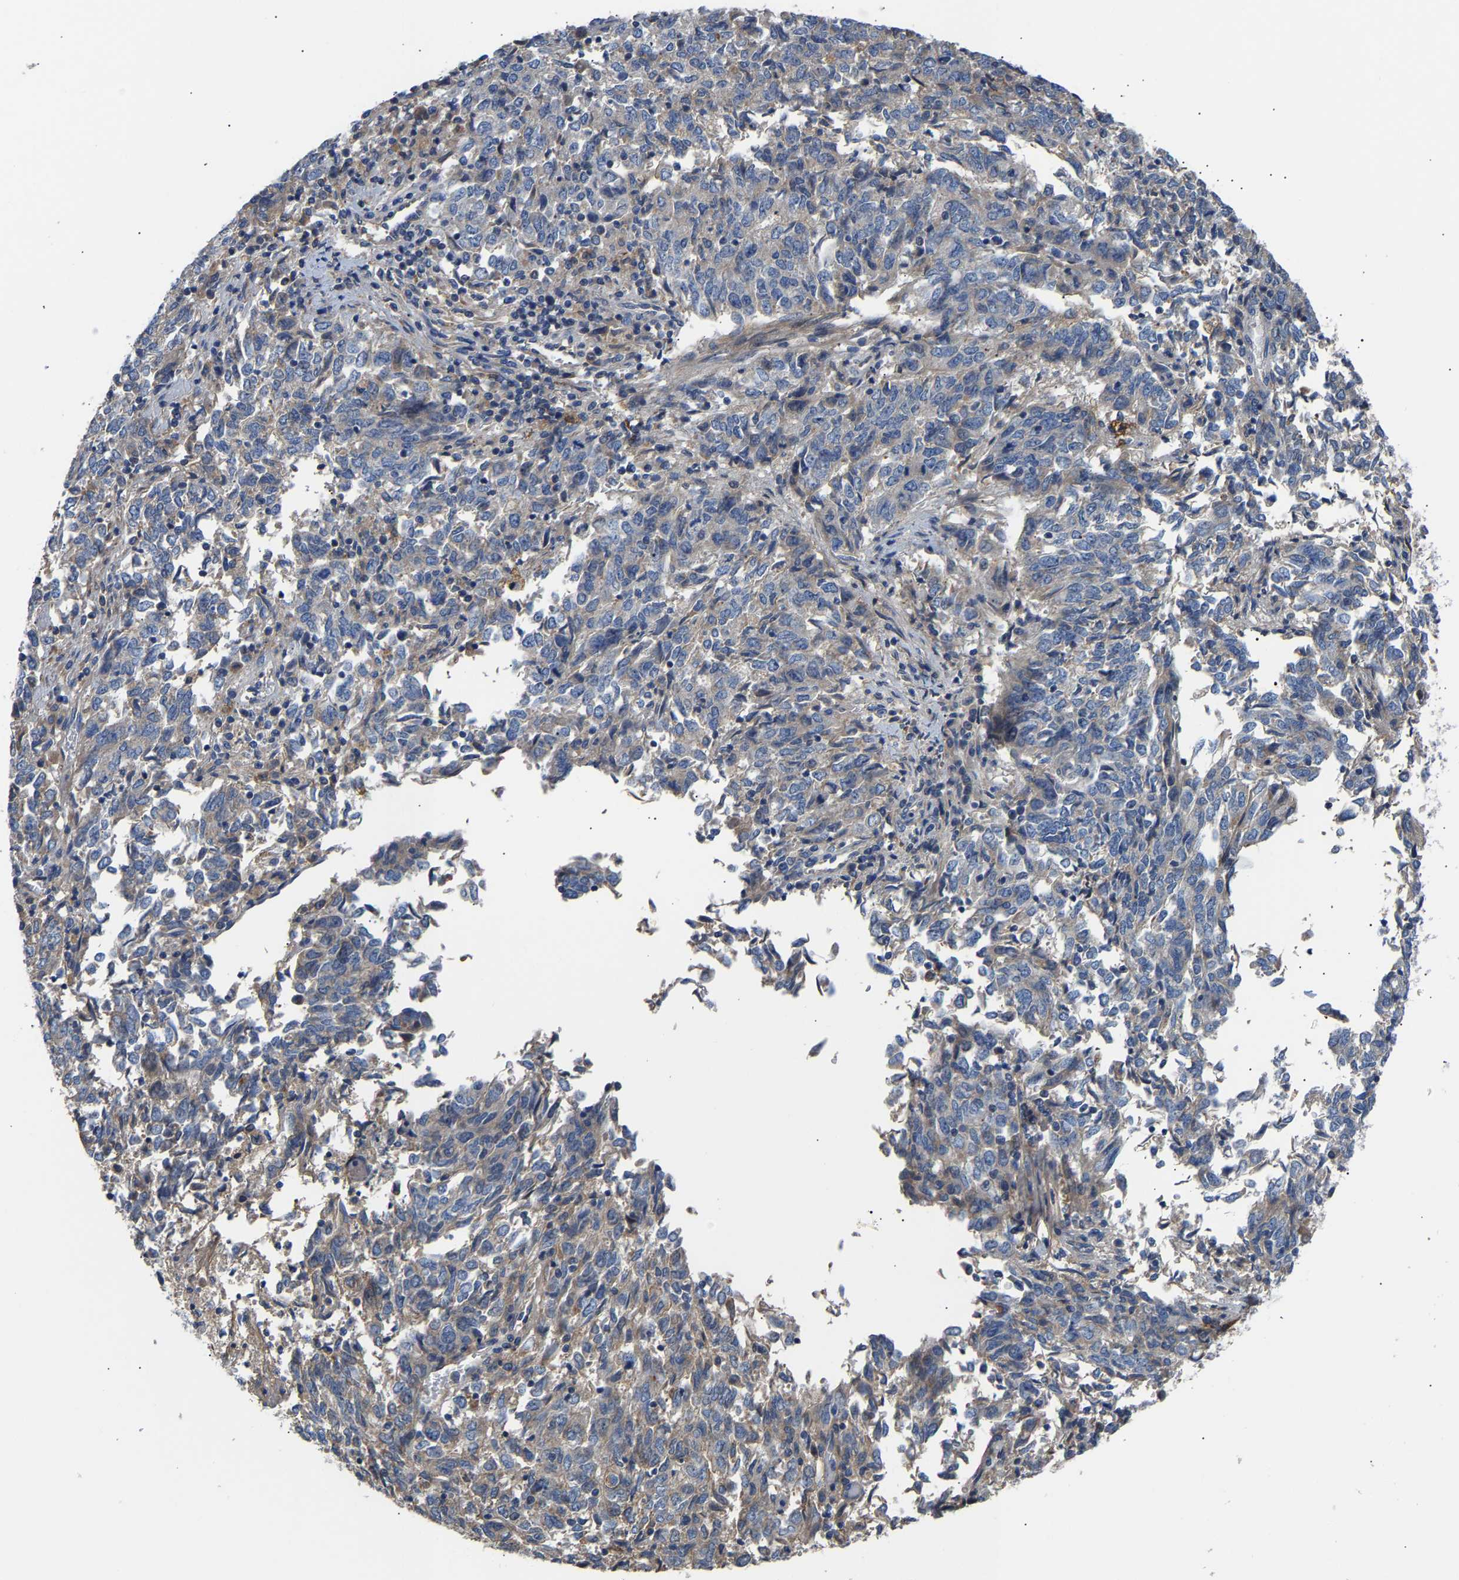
{"staining": {"intensity": "negative", "quantity": "none", "location": "none"}, "tissue": "endometrial cancer", "cell_type": "Tumor cells", "image_type": "cancer", "snomed": [{"axis": "morphology", "description": "Adenocarcinoma, NOS"}, {"axis": "topography", "description": "Endometrium"}], "caption": "An immunohistochemistry photomicrograph of endometrial cancer (adenocarcinoma) is shown. There is no staining in tumor cells of endometrial cancer (adenocarcinoma).", "gene": "CCDC171", "patient": {"sex": "female", "age": 80}}